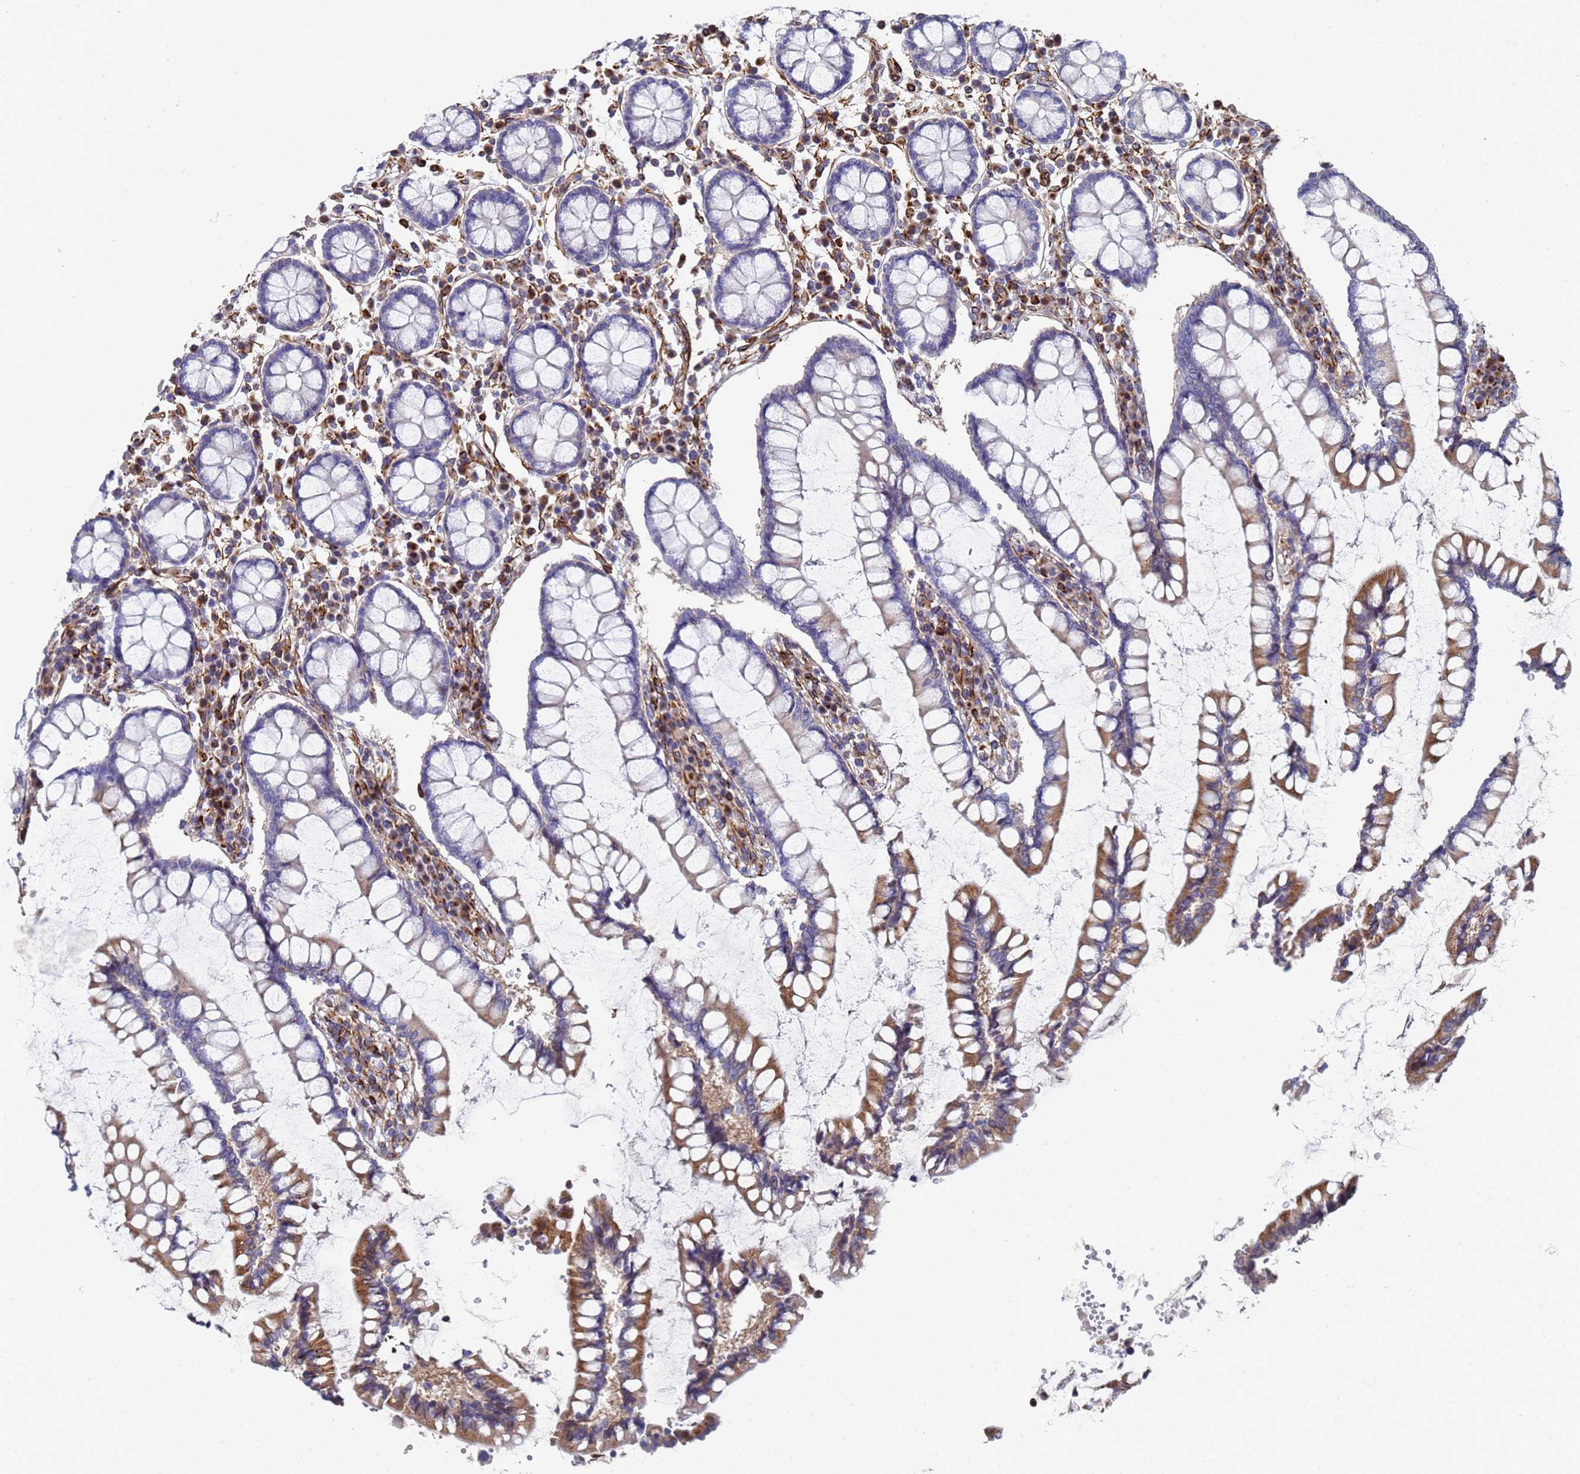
{"staining": {"intensity": "moderate", "quantity": ">75%", "location": "cytoplasmic/membranous"}, "tissue": "colon", "cell_type": "Endothelial cells", "image_type": "normal", "snomed": [{"axis": "morphology", "description": "Normal tissue, NOS"}, {"axis": "topography", "description": "Colon"}], "caption": "Endothelial cells demonstrate medium levels of moderate cytoplasmic/membranous expression in approximately >75% of cells in normal human colon.", "gene": "SYT13", "patient": {"sex": "female", "age": 79}}